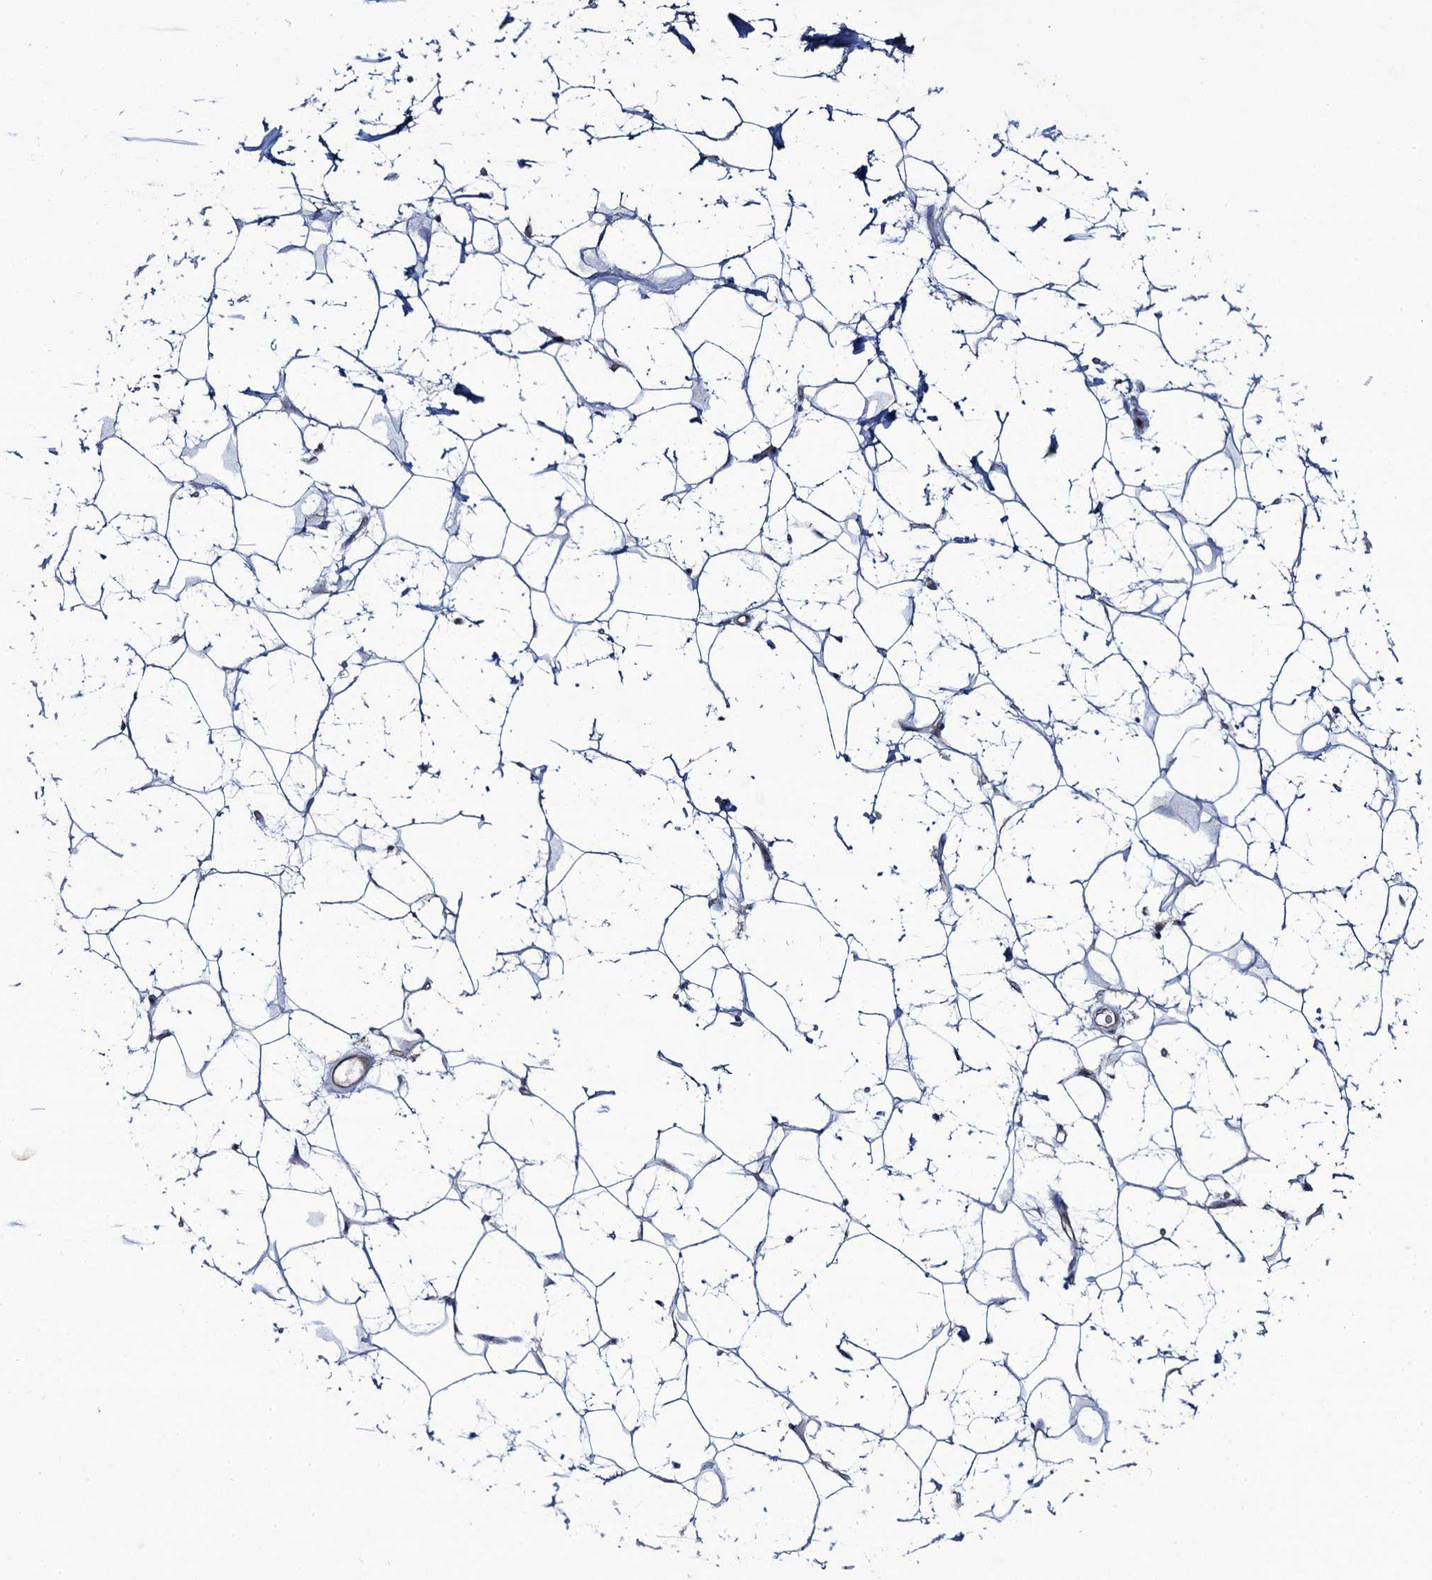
{"staining": {"intensity": "negative", "quantity": "none", "location": "none"}, "tissue": "adipose tissue", "cell_type": "Adipocytes", "image_type": "normal", "snomed": [{"axis": "morphology", "description": "Normal tissue, NOS"}, {"axis": "topography", "description": "Breast"}], "caption": "This image is of unremarkable adipose tissue stained with immunohistochemistry (IHC) to label a protein in brown with the nuclei are counter-stained blue. There is no staining in adipocytes.", "gene": "SNAP23", "patient": {"sex": "female", "age": 26}}